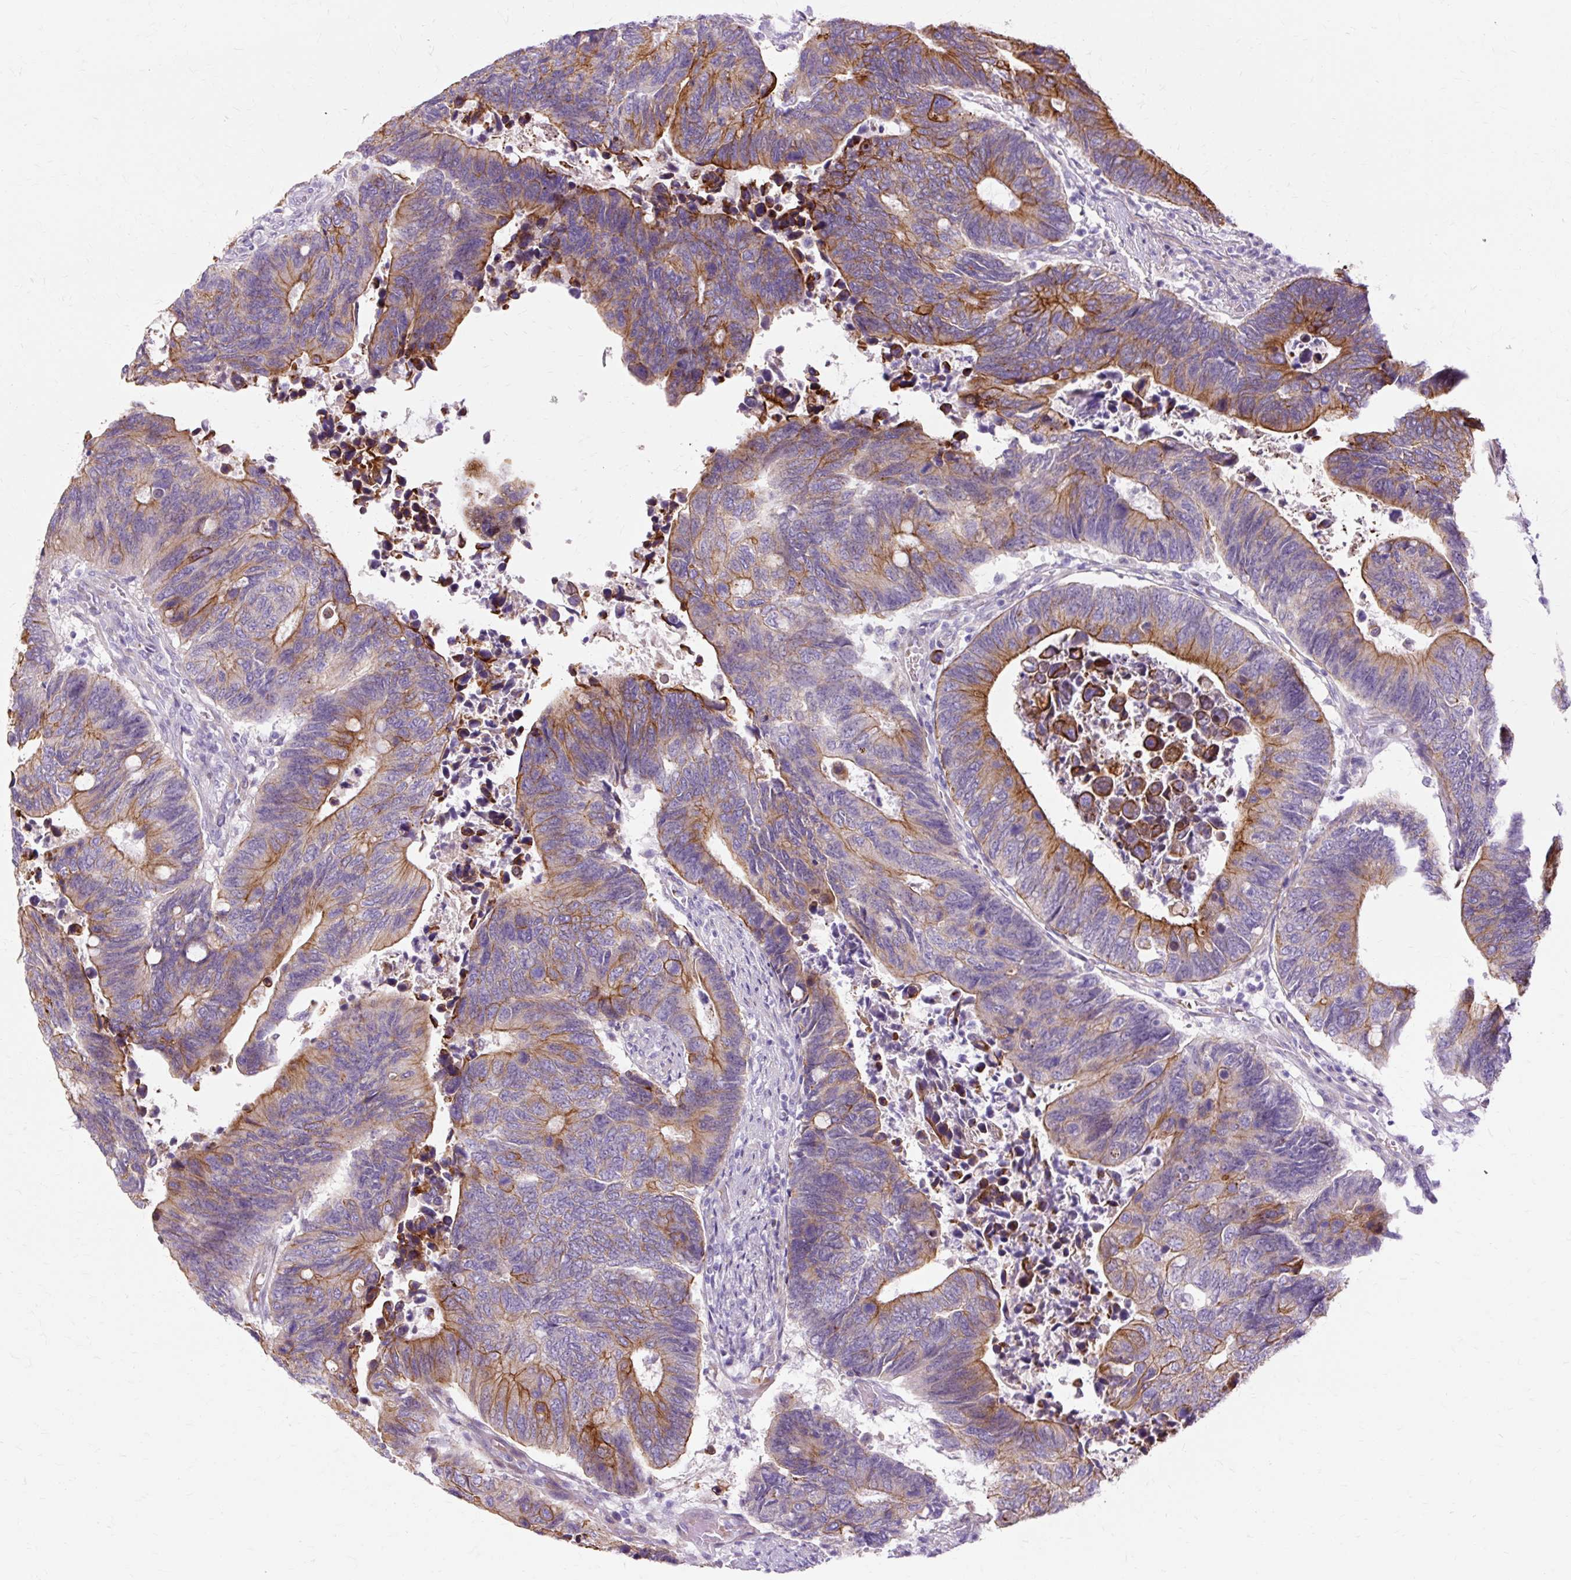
{"staining": {"intensity": "strong", "quantity": "25%-75%", "location": "cytoplasmic/membranous"}, "tissue": "colorectal cancer", "cell_type": "Tumor cells", "image_type": "cancer", "snomed": [{"axis": "morphology", "description": "Adenocarcinoma, NOS"}, {"axis": "topography", "description": "Colon"}], "caption": "Colorectal cancer stained for a protein reveals strong cytoplasmic/membranous positivity in tumor cells.", "gene": "DCTN4", "patient": {"sex": "male", "age": 87}}